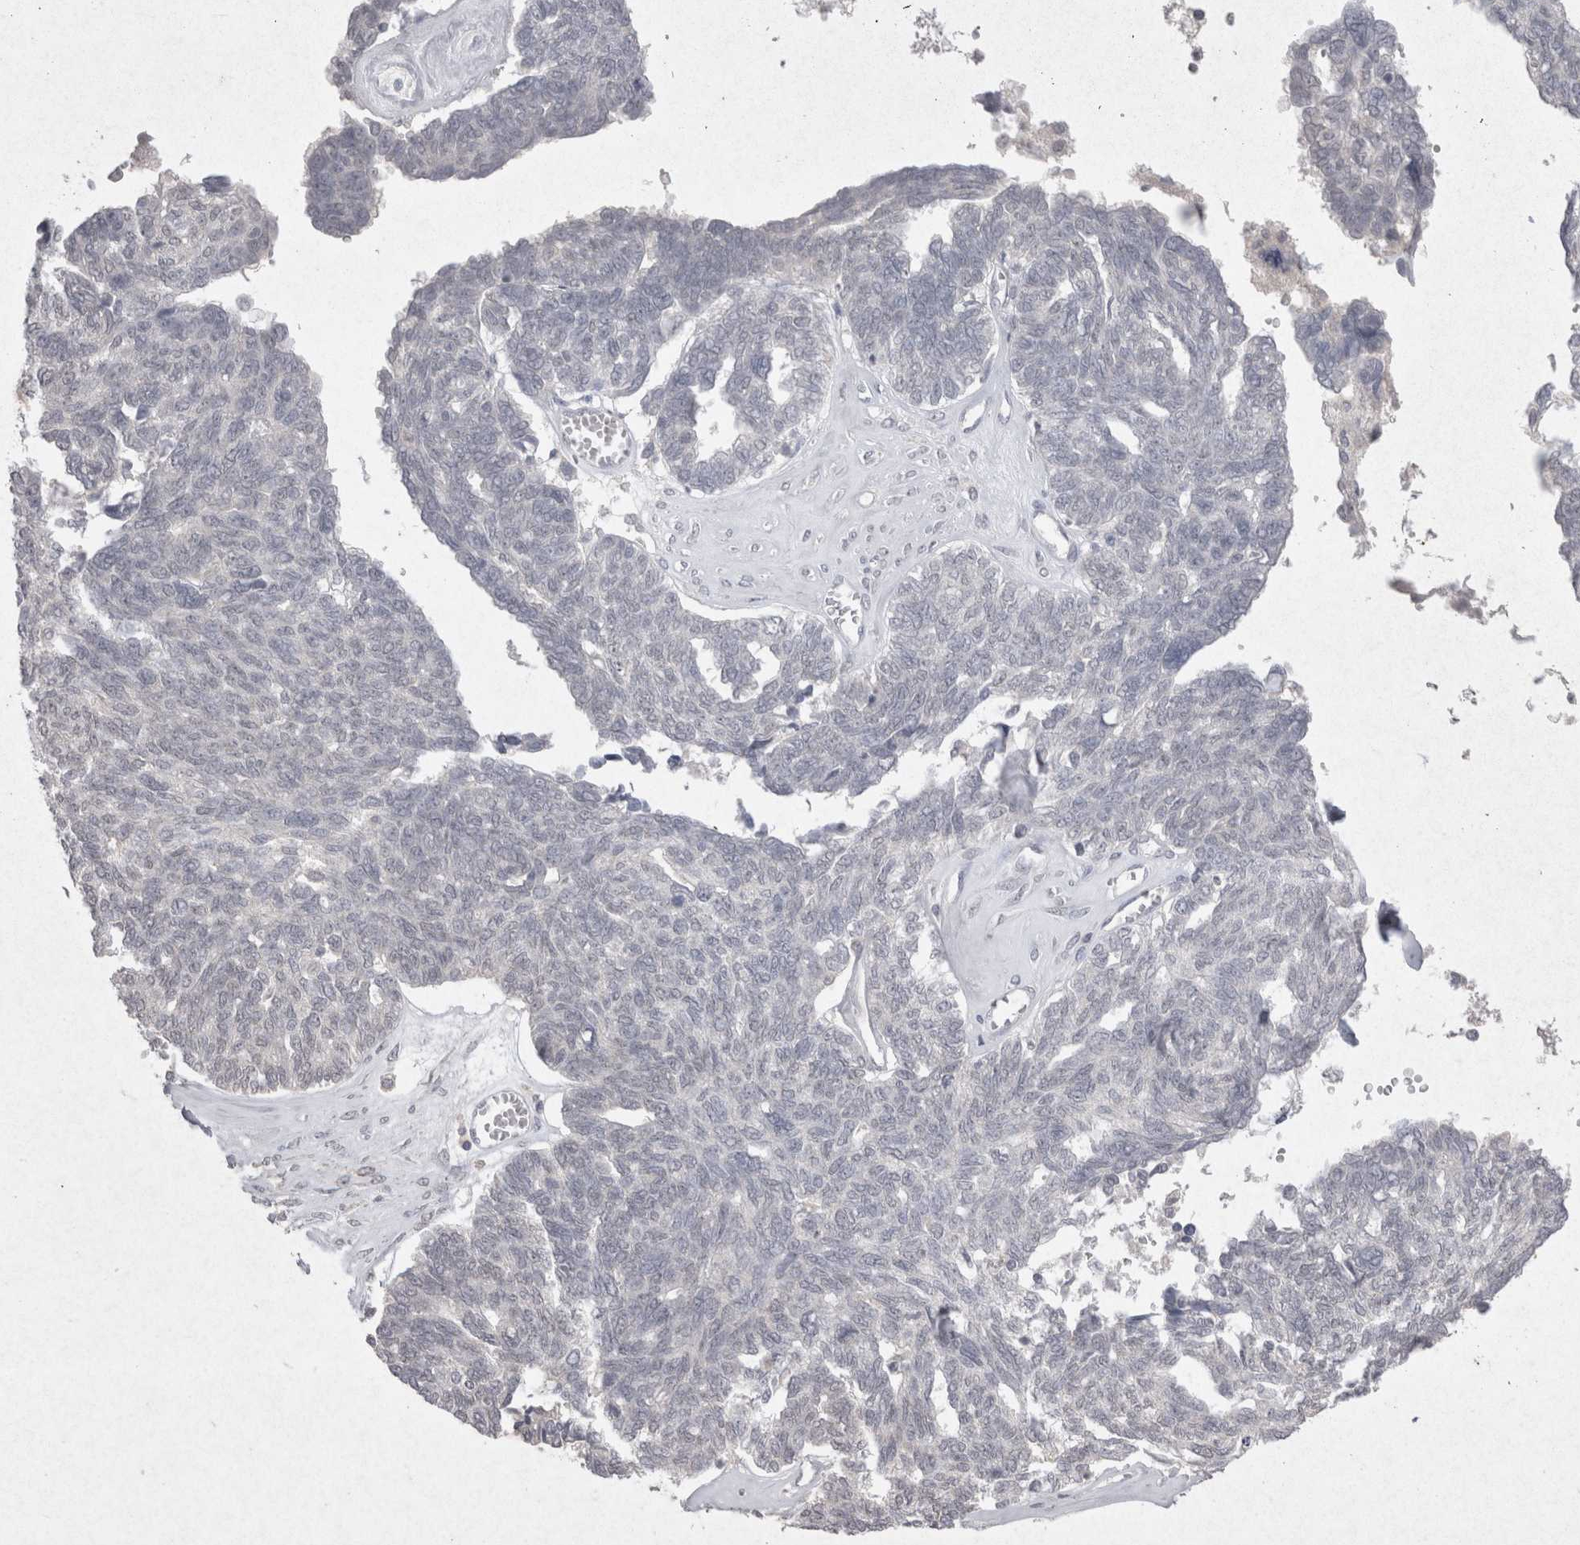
{"staining": {"intensity": "negative", "quantity": "none", "location": "none"}, "tissue": "ovarian cancer", "cell_type": "Tumor cells", "image_type": "cancer", "snomed": [{"axis": "morphology", "description": "Cystadenocarcinoma, serous, NOS"}, {"axis": "topography", "description": "Ovary"}], "caption": "Ovarian serous cystadenocarcinoma was stained to show a protein in brown. There is no significant staining in tumor cells. The staining is performed using DAB (3,3'-diaminobenzidine) brown chromogen with nuclei counter-stained in using hematoxylin.", "gene": "LYVE1", "patient": {"sex": "female", "age": 79}}